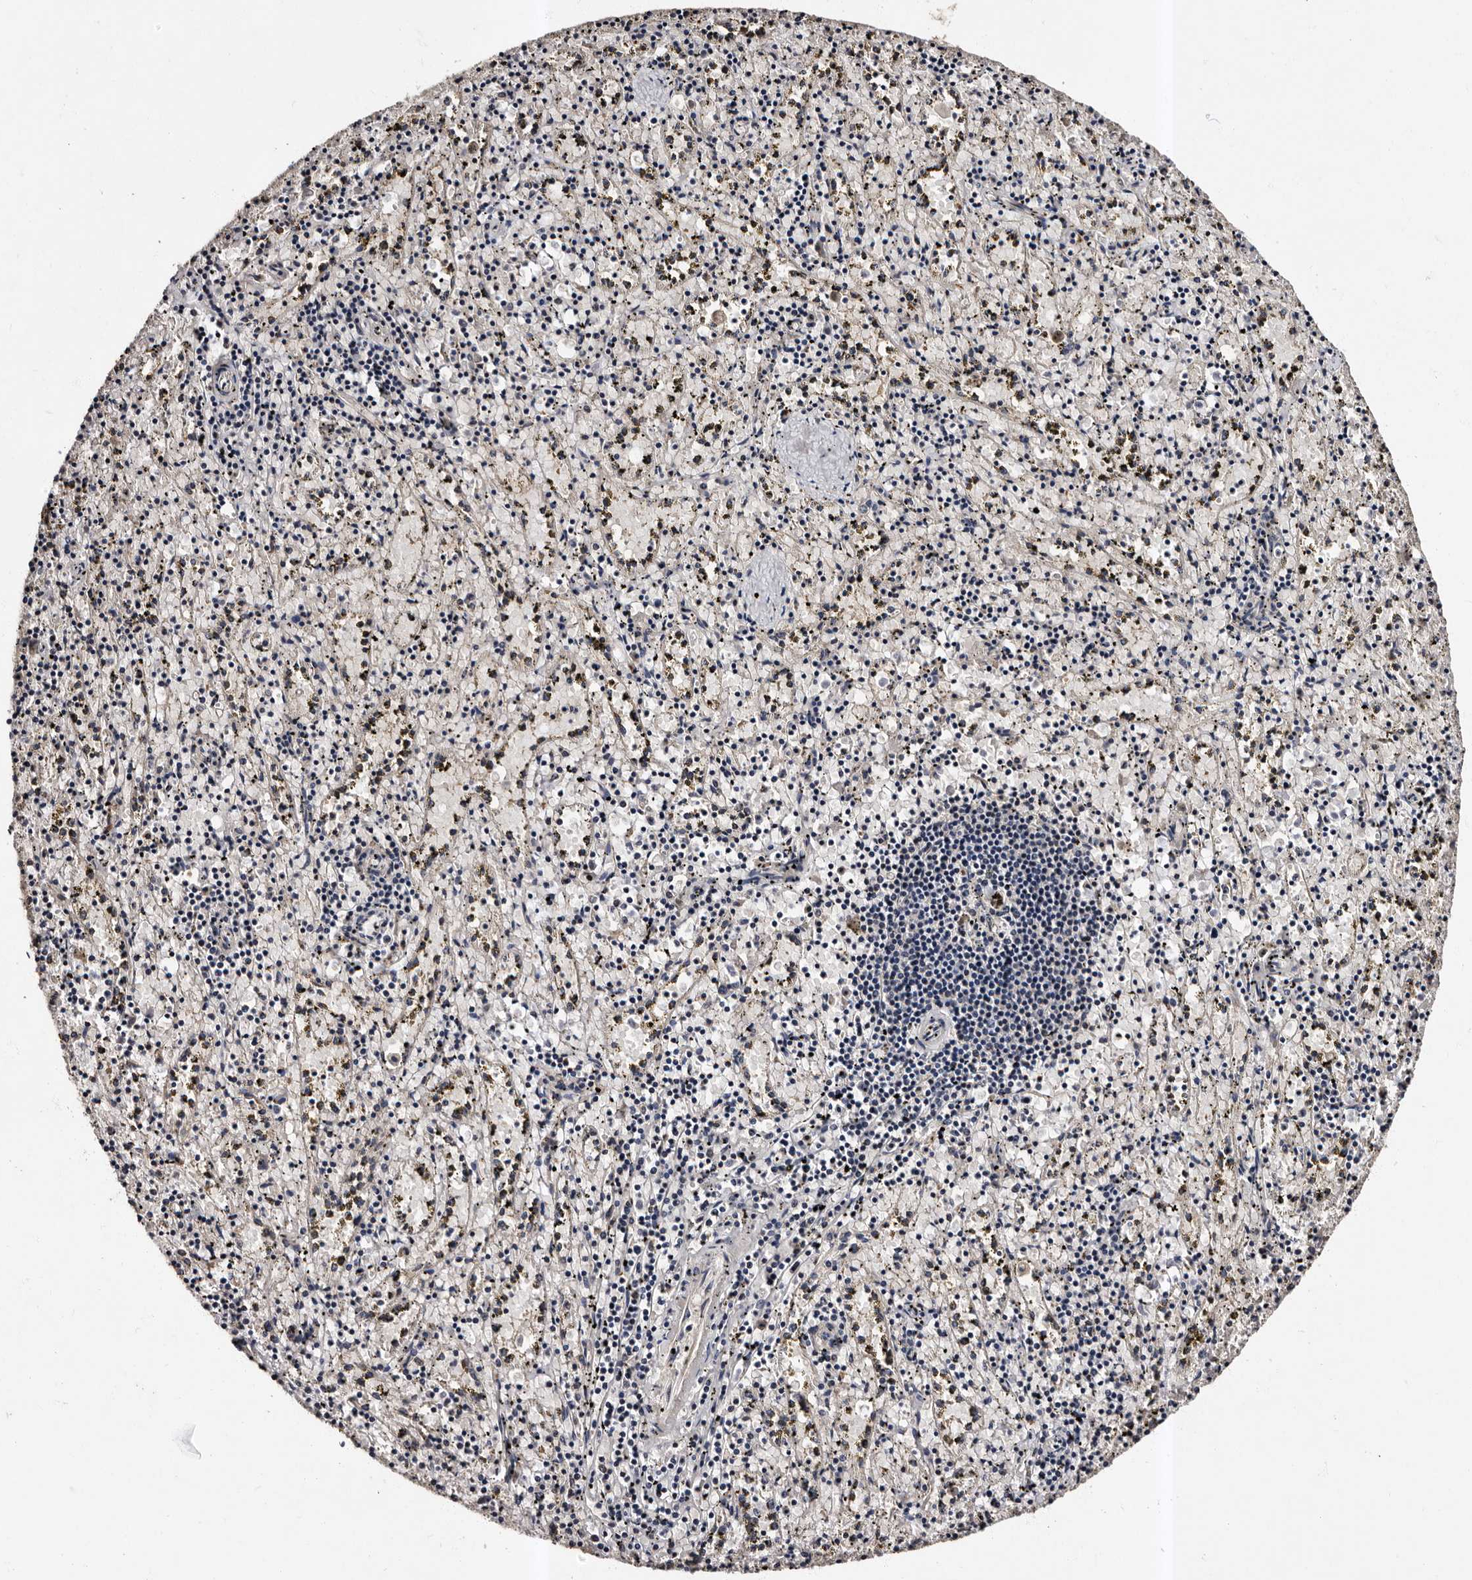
{"staining": {"intensity": "weak", "quantity": "25%-75%", "location": "cytoplasmic/membranous"}, "tissue": "spleen", "cell_type": "Cells in red pulp", "image_type": "normal", "snomed": [{"axis": "morphology", "description": "Normal tissue, NOS"}, {"axis": "topography", "description": "Spleen"}], "caption": "DAB immunohistochemical staining of normal human spleen exhibits weak cytoplasmic/membranous protein positivity in about 25%-75% of cells in red pulp. (Stains: DAB (3,3'-diaminobenzidine) in brown, nuclei in blue, Microscopy: brightfield microscopy at high magnification).", "gene": "ADCK5", "patient": {"sex": "male", "age": 11}}